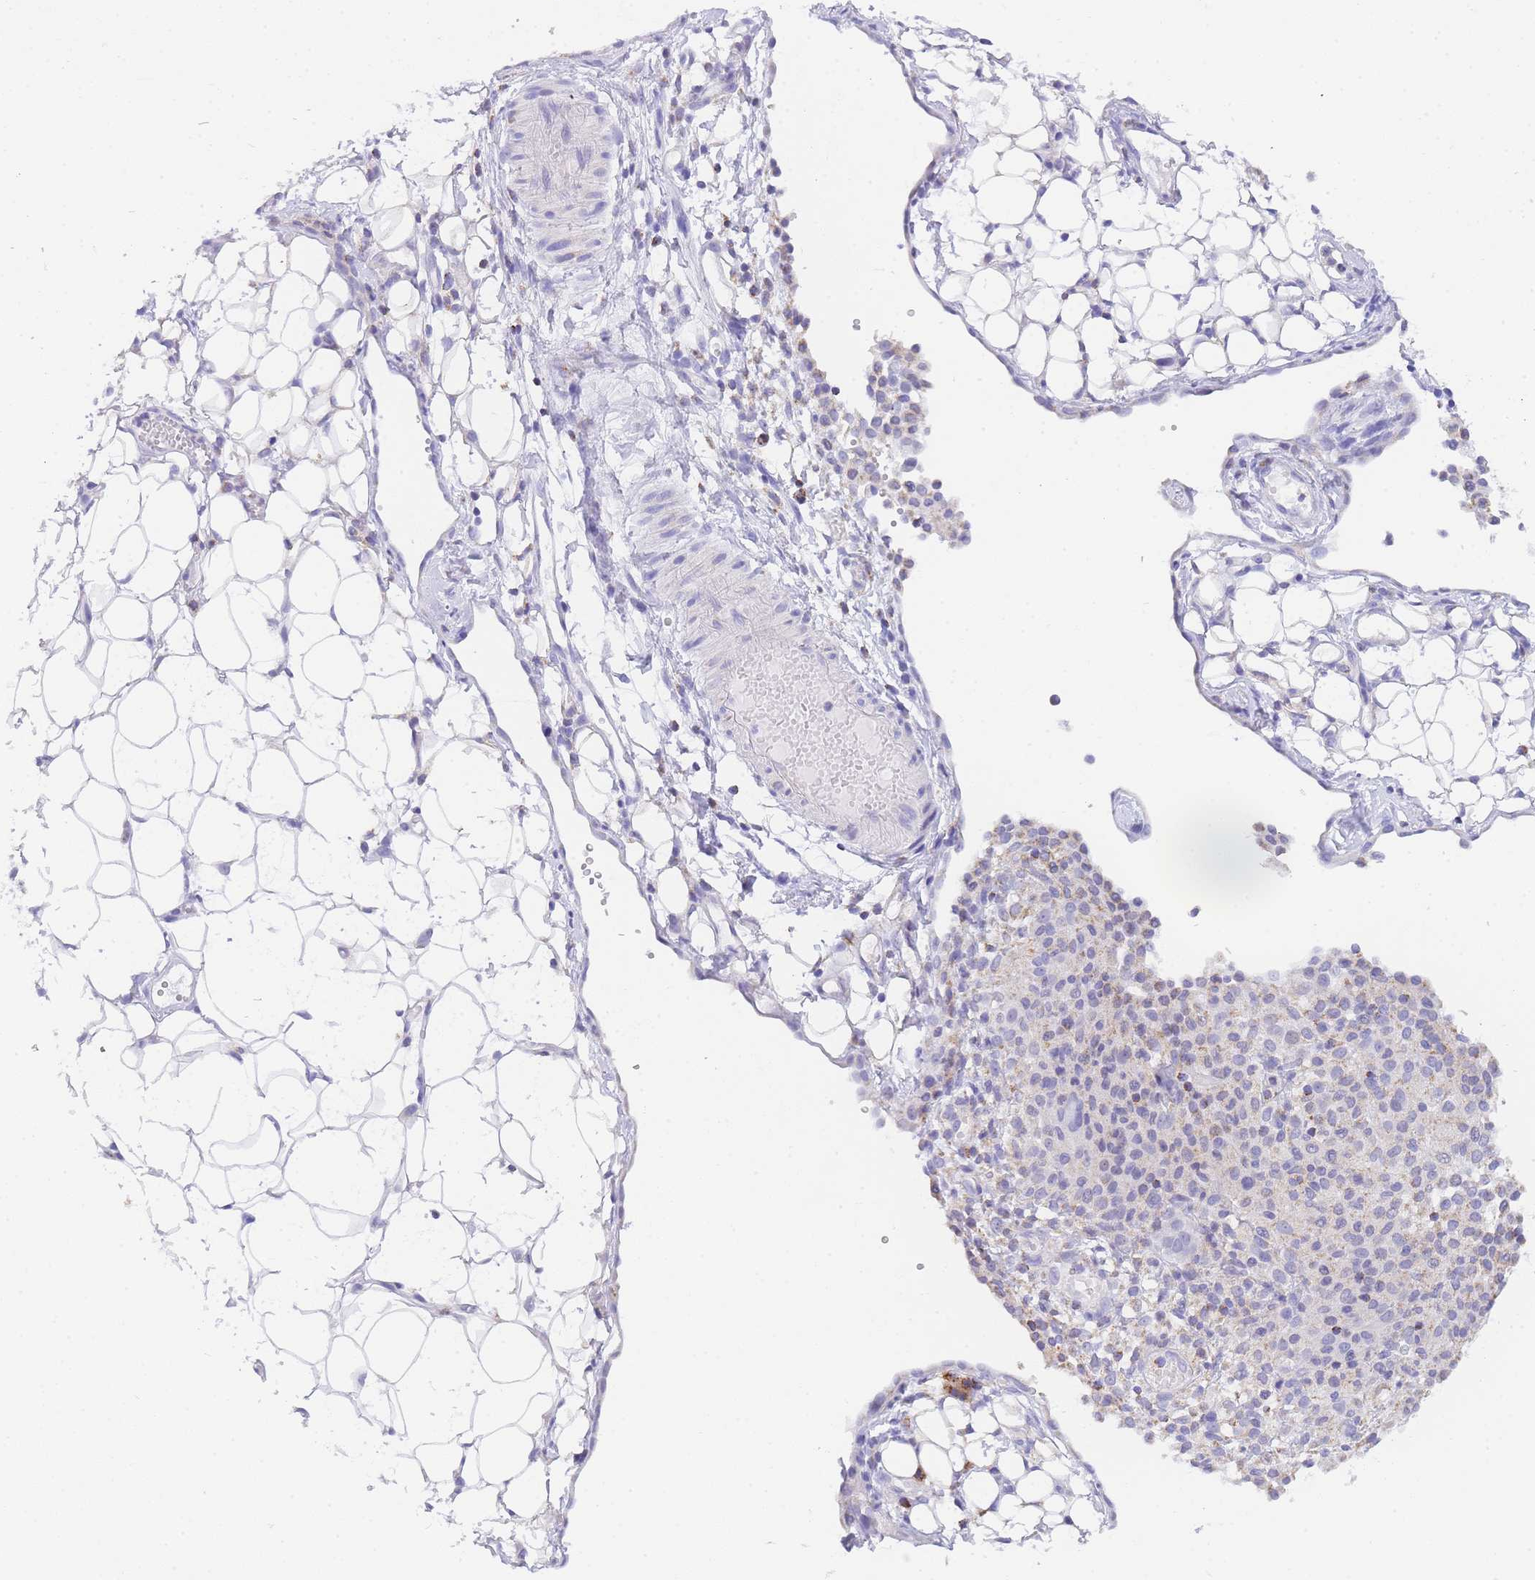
{"staining": {"intensity": "weak", "quantity": "<25%", "location": "cytoplasmic/membranous"}, "tissue": "ovarian cancer", "cell_type": "Tumor cells", "image_type": "cancer", "snomed": [{"axis": "morphology", "description": "Carcinoma, endometroid"}, {"axis": "topography", "description": "Ovary"}], "caption": "An image of human ovarian cancer is negative for staining in tumor cells. (DAB IHC visualized using brightfield microscopy, high magnification).", "gene": "NKD2", "patient": {"sex": "female", "age": 42}}